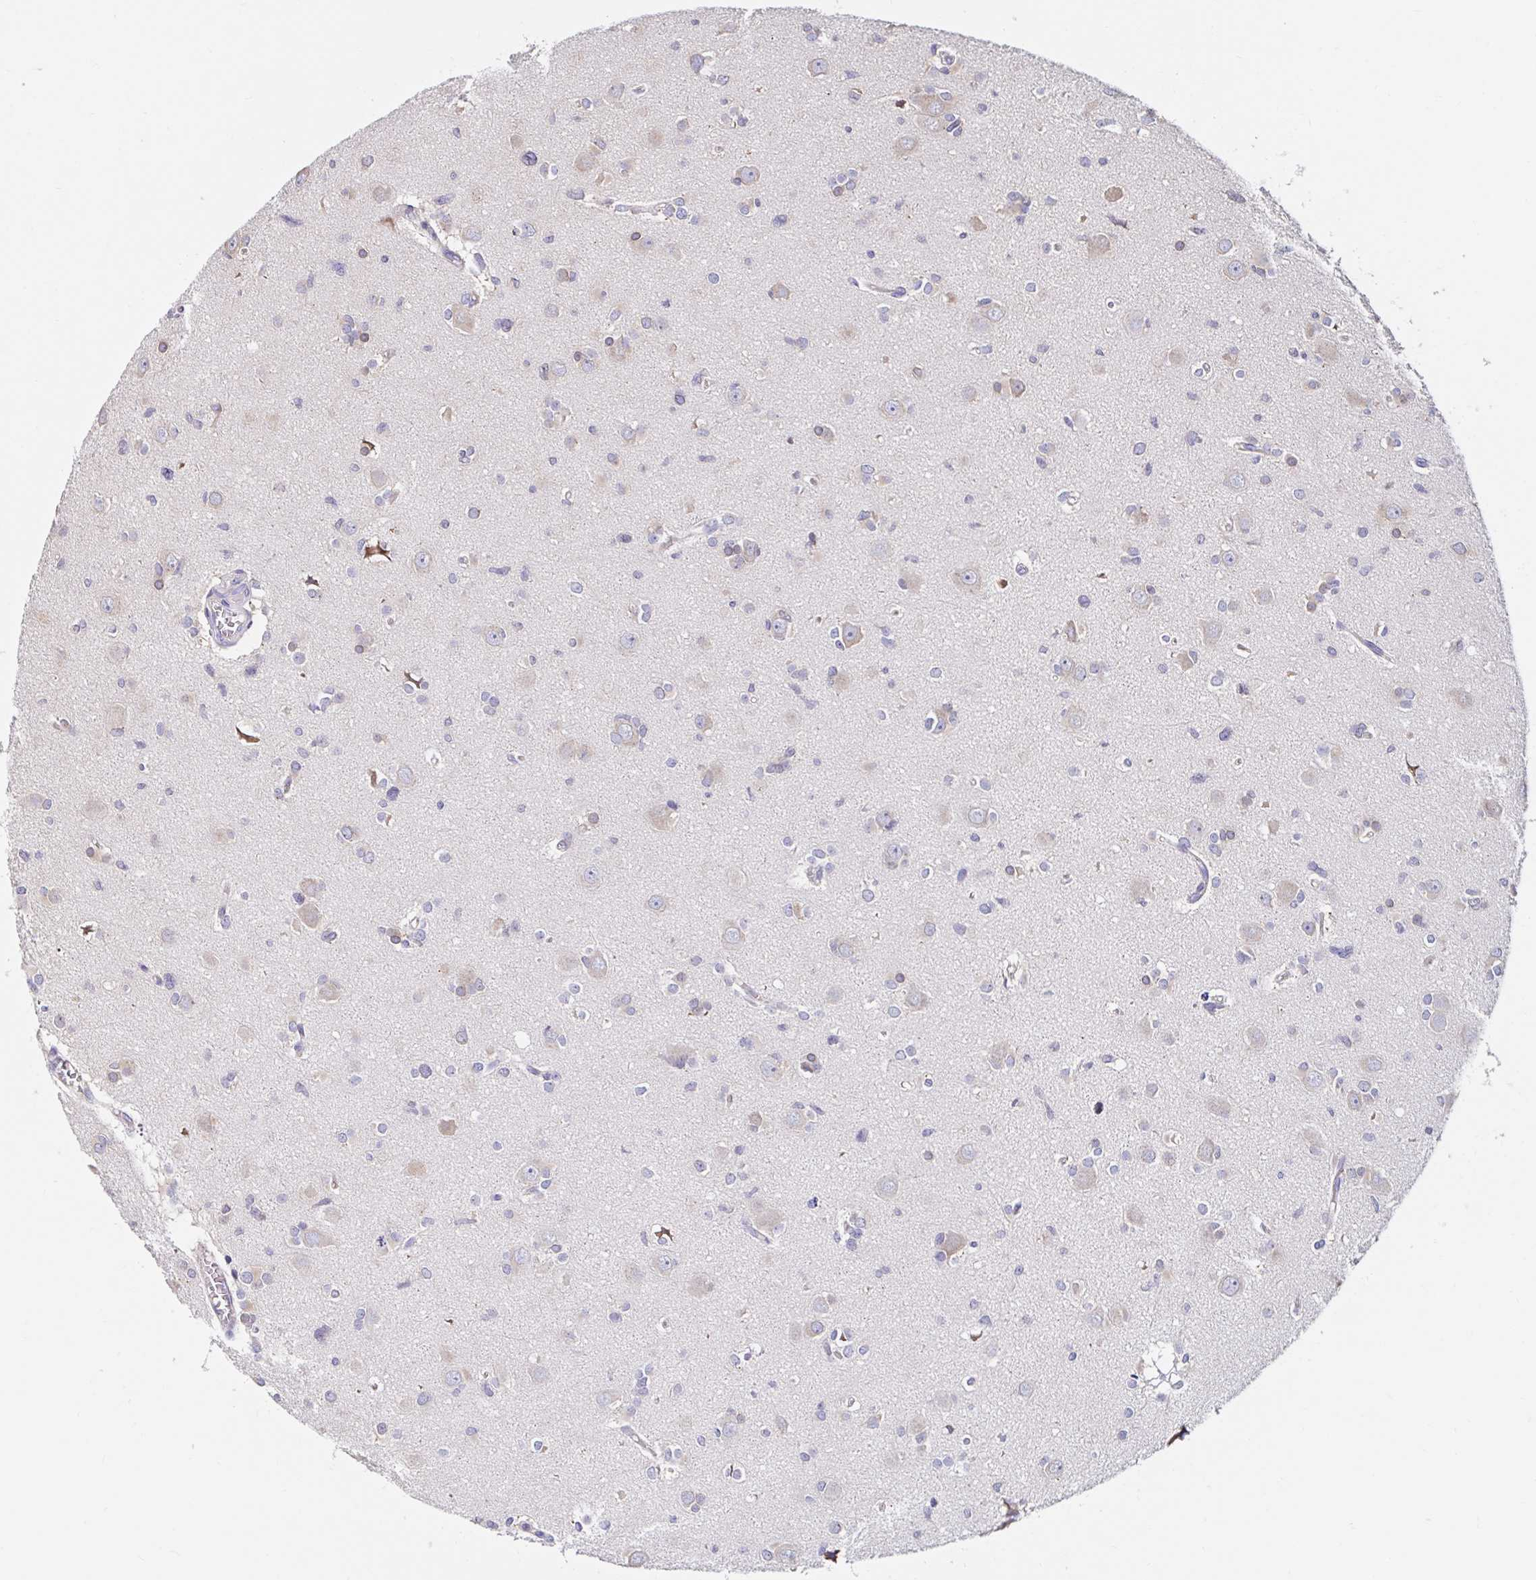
{"staining": {"intensity": "weak", "quantity": "<25%", "location": "cytoplasmic/membranous"}, "tissue": "glioma", "cell_type": "Tumor cells", "image_type": "cancer", "snomed": [{"axis": "morphology", "description": "Glioma, malignant, High grade"}, {"axis": "topography", "description": "Brain"}], "caption": "DAB immunohistochemical staining of human glioma shows no significant expression in tumor cells.", "gene": "VSIG2", "patient": {"sex": "male", "age": 23}}